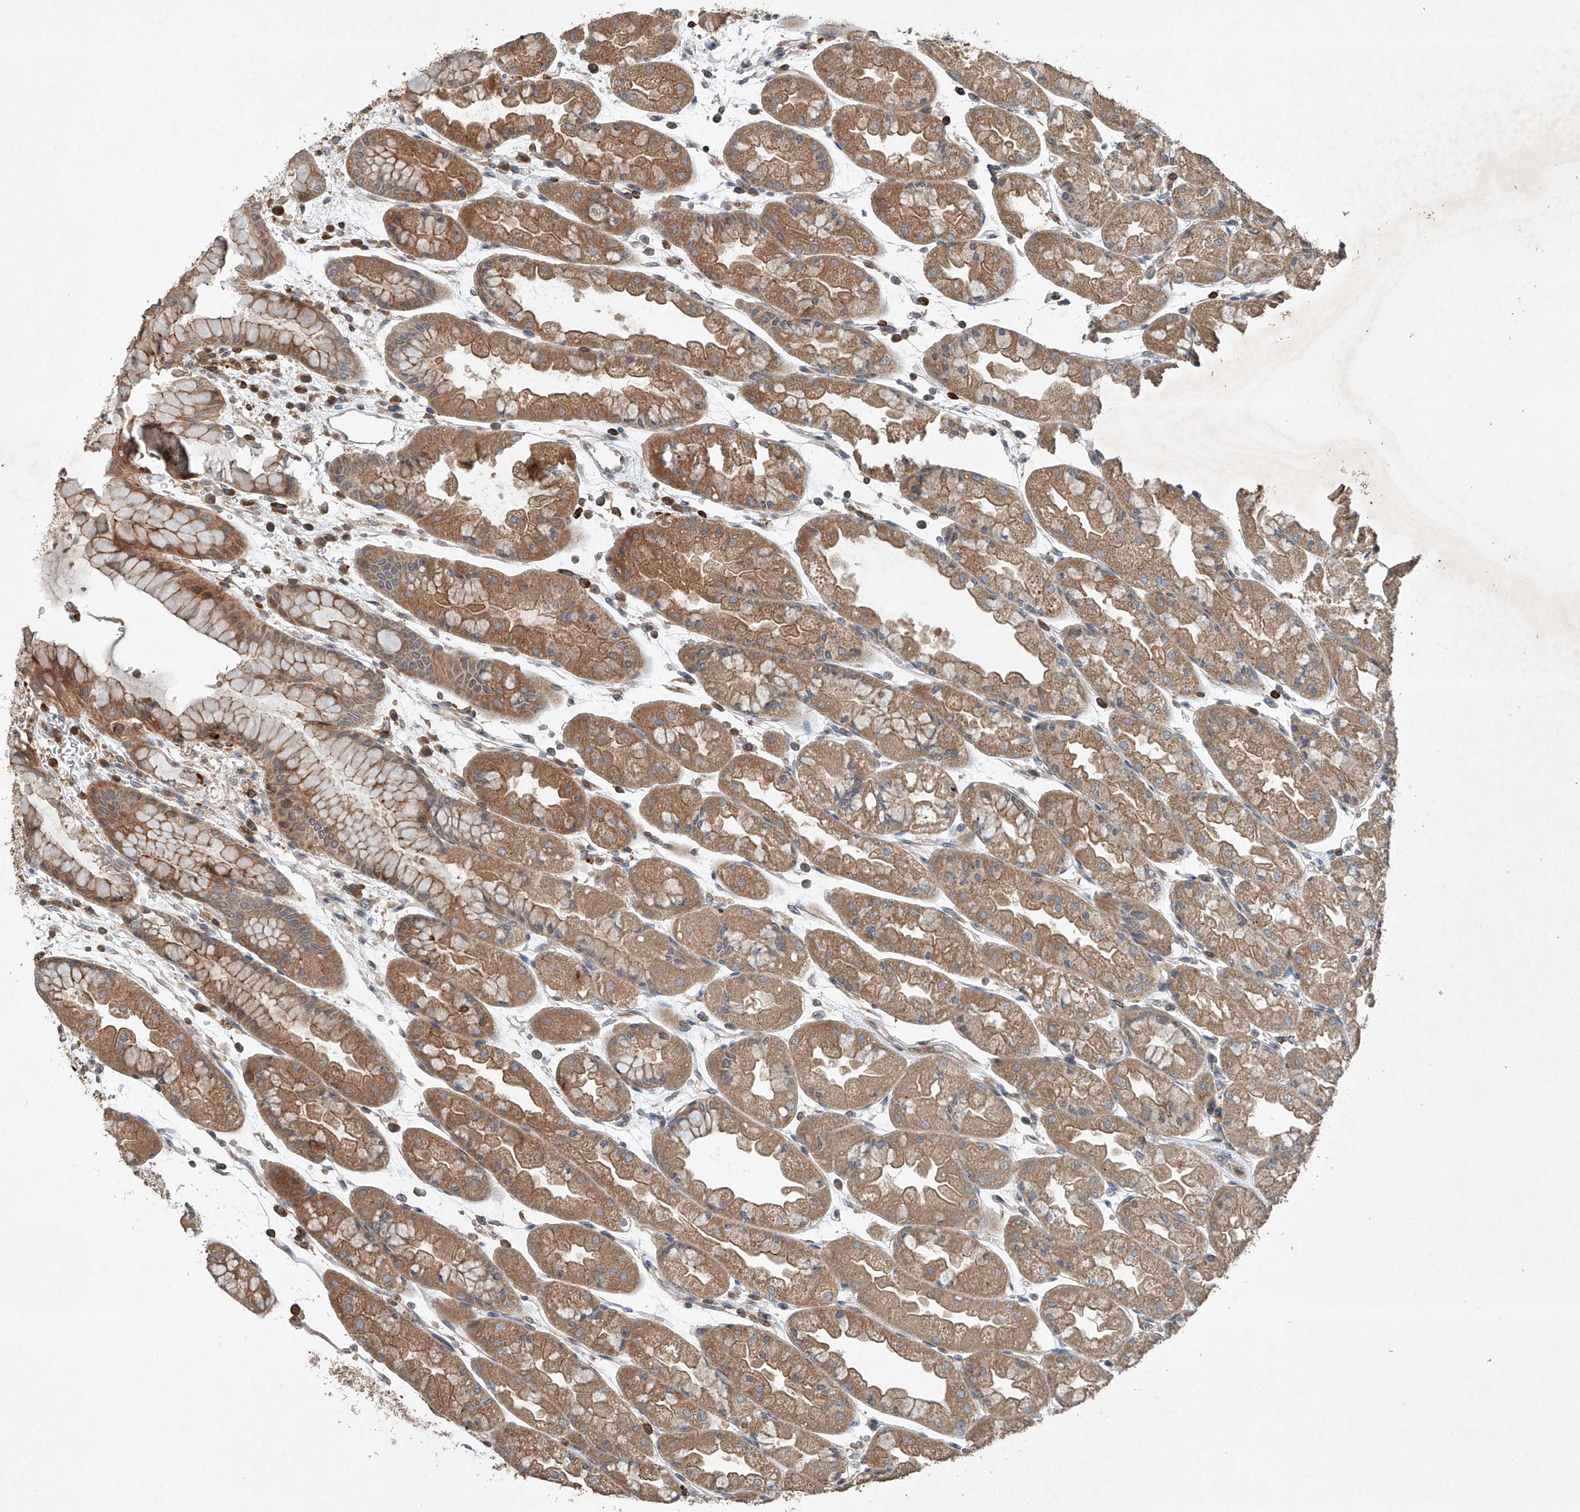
{"staining": {"intensity": "moderate", "quantity": ">75%", "location": "cytoplasmic/membranous"}, "tissue": "stomach", "cell_type": "Glandular cells", "image_type": "normal", "snomed": [{"axis": "morphology", "description": "Normal tissue, NOS"}, {"axis": "topography", "description": "Stomach, upper"}], "caption": "IHC (DAB) staining of normal human stomach shows moderate cytoplasmic/membranous protein staining in approximately >75% of glandular cells. The protein of interest is stained brown, and the nuclei are stained in blue (DAB IHC with brightfield microscopy, high magnification).", "gene": "CEP85L", "patient": {"sex": "male", "age": 47}}